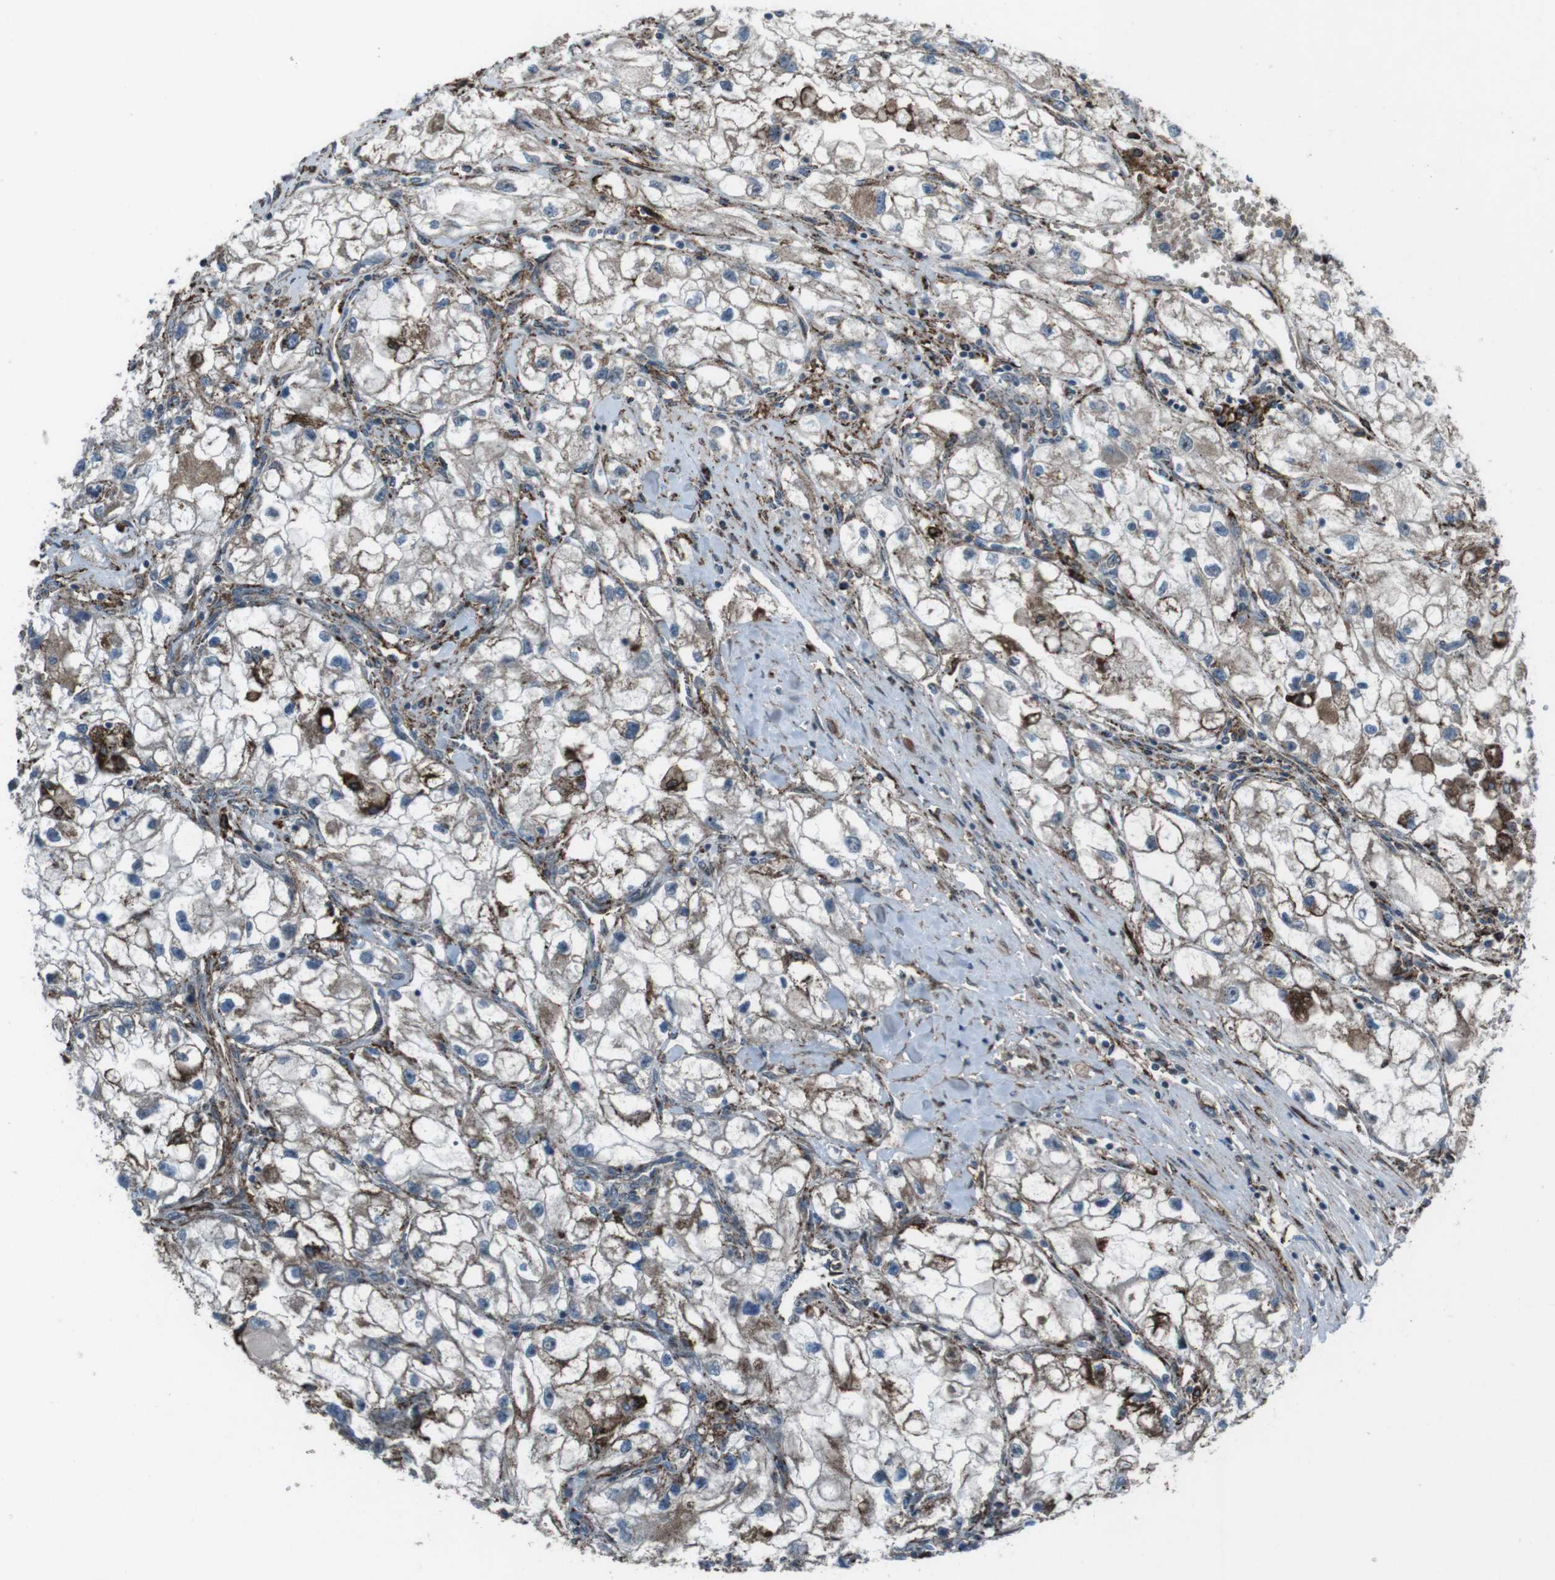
{"staining": {"intensity": "moderate", "quantity": ">75%", "location": "cytoplasmic/membranous"}, "tissue": "renal cancer", "cell_type": "Tumor cells", "image_type": "cancer", "snomed": [{"axis": "morphology", "description": "Adenocarcinoma, NOS"}, {"axis": "topography", "description": "Kidney"}], "caption": "Adenocarcinoma (renal) tissue reveals moderate cytoplasmic/membranous expression in about >75% of tumor cells", "gene": "GDF10", "patient": {"sex": "female", "age": 70}}